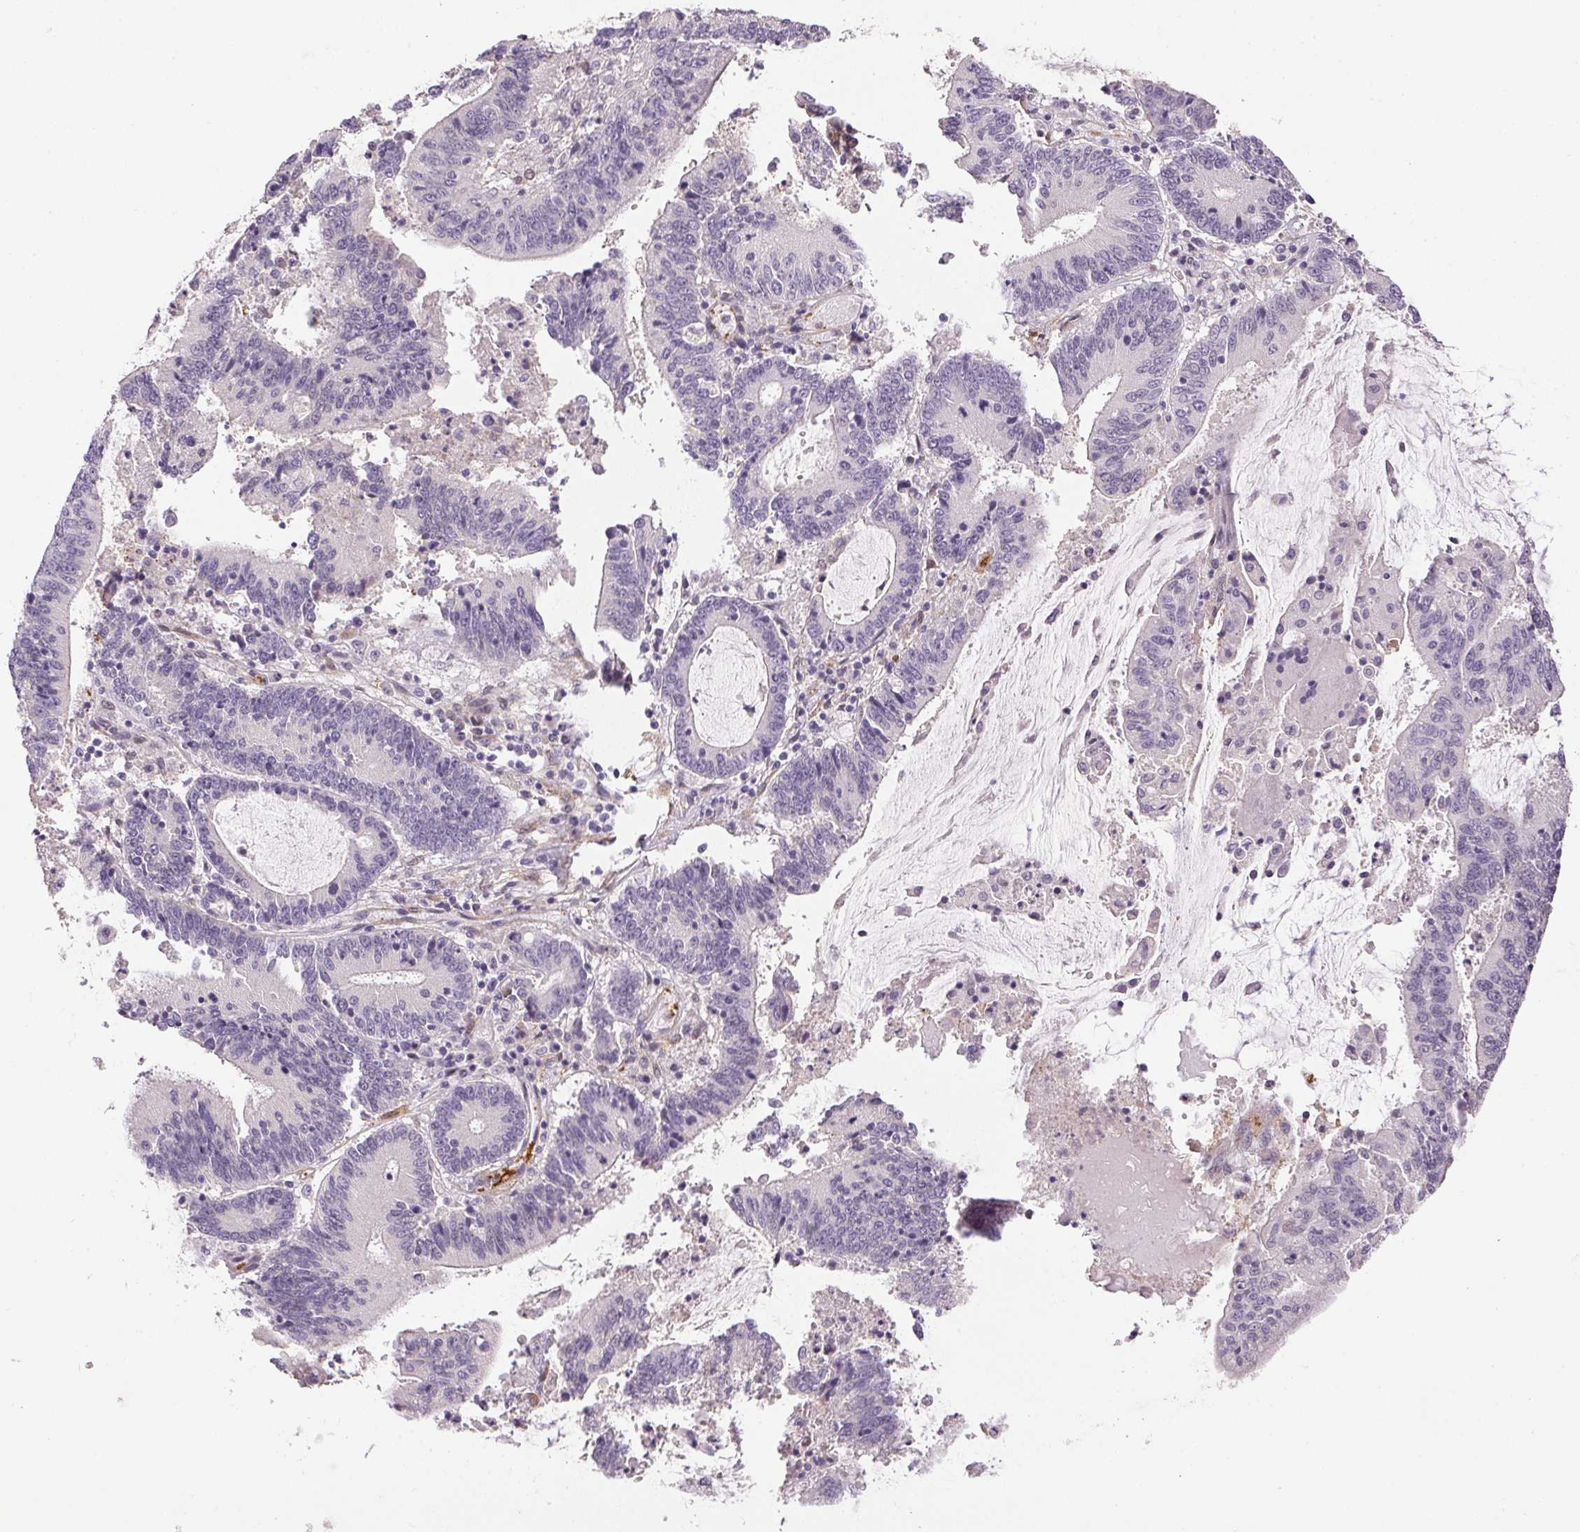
{"staining": {"intensity": "negative", "quantity": "none", "location": "none"}, "tissue": "stomach cancer", "cell_type": "Tumor cells", "image_type": "cancer", "snomed": [{"axis": "morphology", "description": "Adenocarcinoma, NOS"}, {"axis": "topography", "description": "Stomach, upper"}], "caption": "High power microscopy image of an IHC histopathology image of adenocarcinoma (stomach), revealing no significant positivity in tumor cells.", "gene": "PRL", "patient": {"sex": "male", "age": 68}}